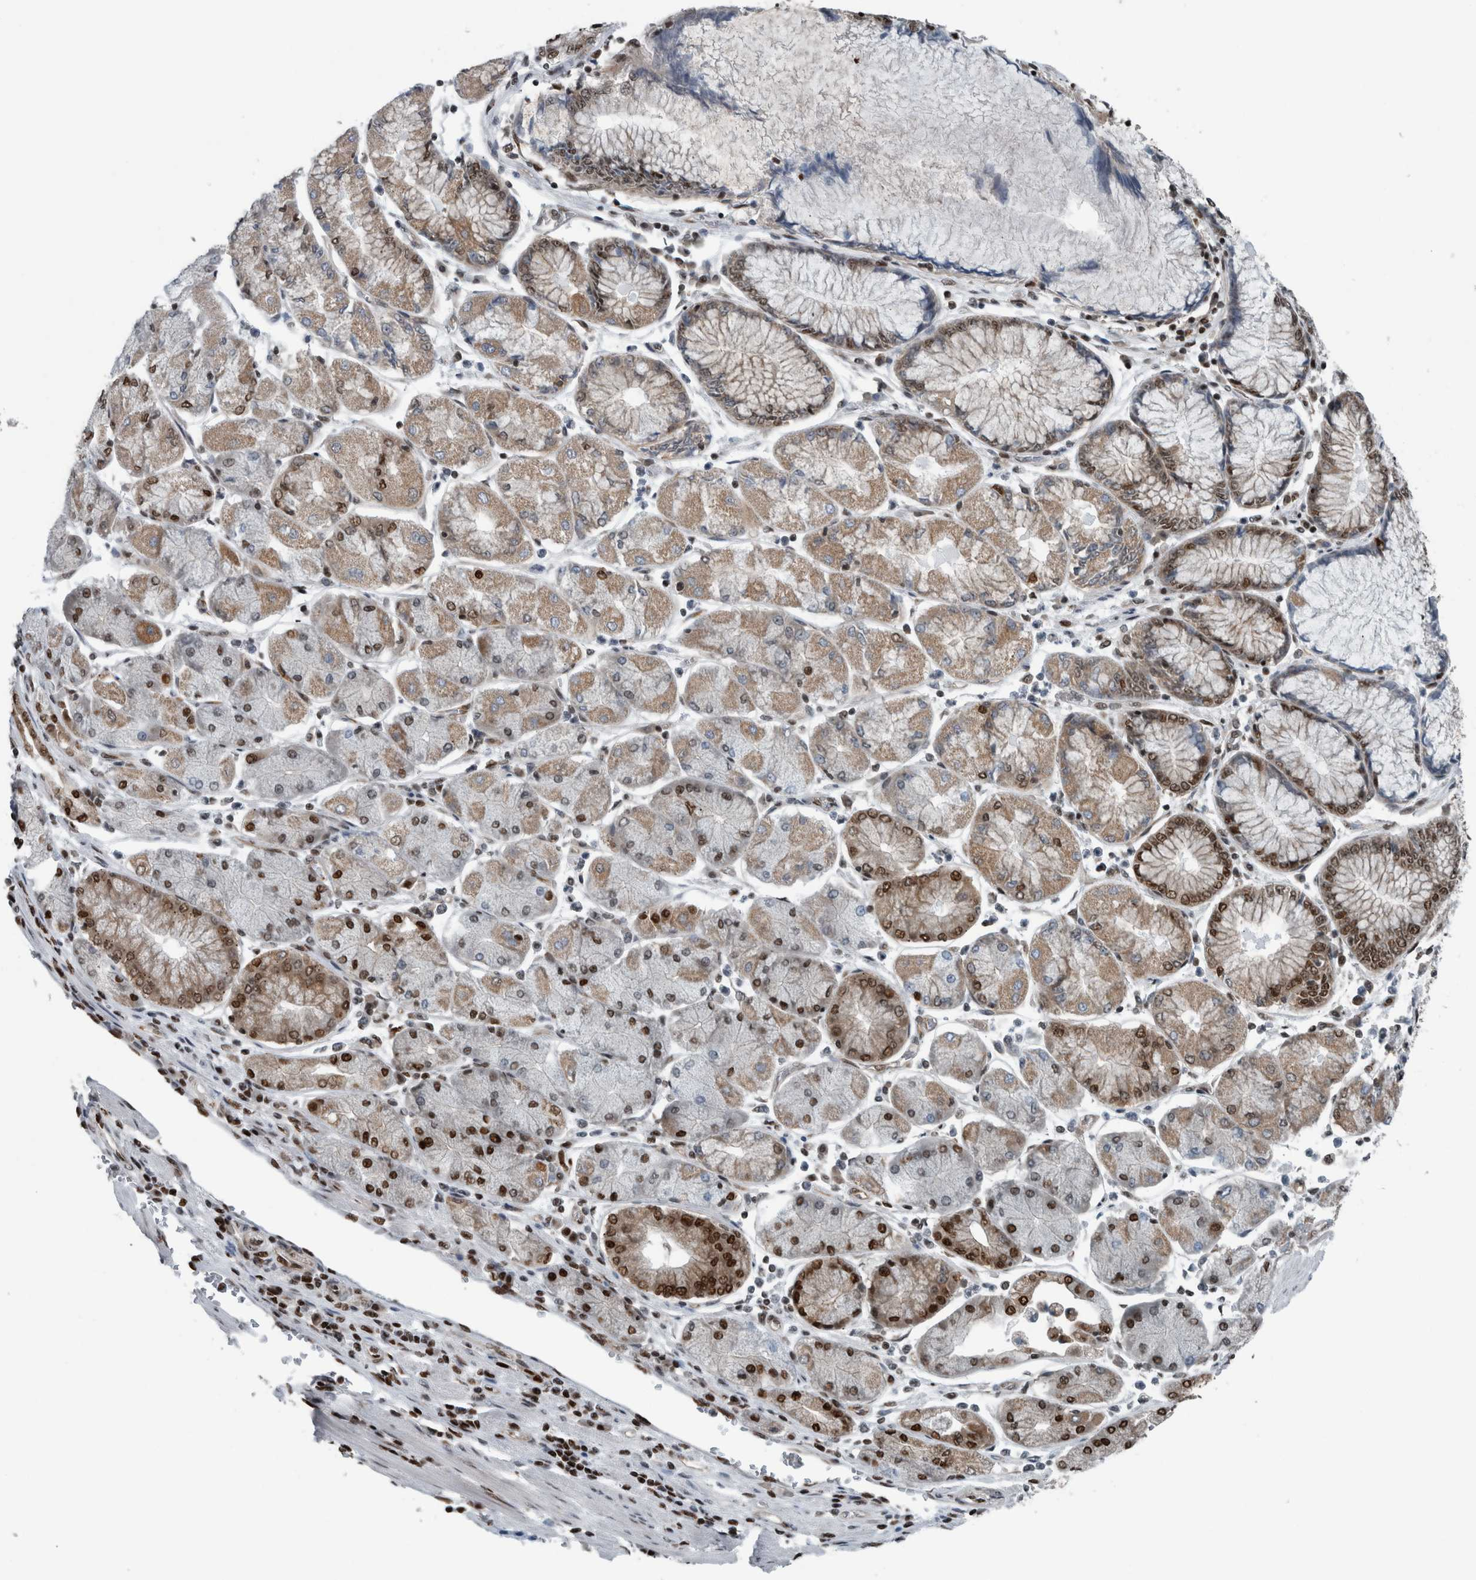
{"staining": {"intensity": "moderate", "quantity": ">75%", "location": "nuclear"}, "tissue": "stomach cancer", "cell_type": "Tumor cells", "image_type": "cancer", "snomed": [{"axis": "morphology", "description": "Normal tissue, NOS"}, {"axis": "morphology", "description": "Adenocarcinoma, NOS"}, {"axis": "topography", "description": "Stomach, upper"}, {"axis": "topography", "description": "Stomach"}], "caption": "Tumor cells demonstrate medium levels of moderate nuclear expression in approximately >75% of cells in adenocarcinoma (stomach). The staining is performed using DAB (3,3'-diaminobenzidine) brown chromogen to label protein expression. The nuclei are counter-stained blue using hematoxylin.", "gene": "DNMT3A", "patient": {"sex": "male", "age": 59}}